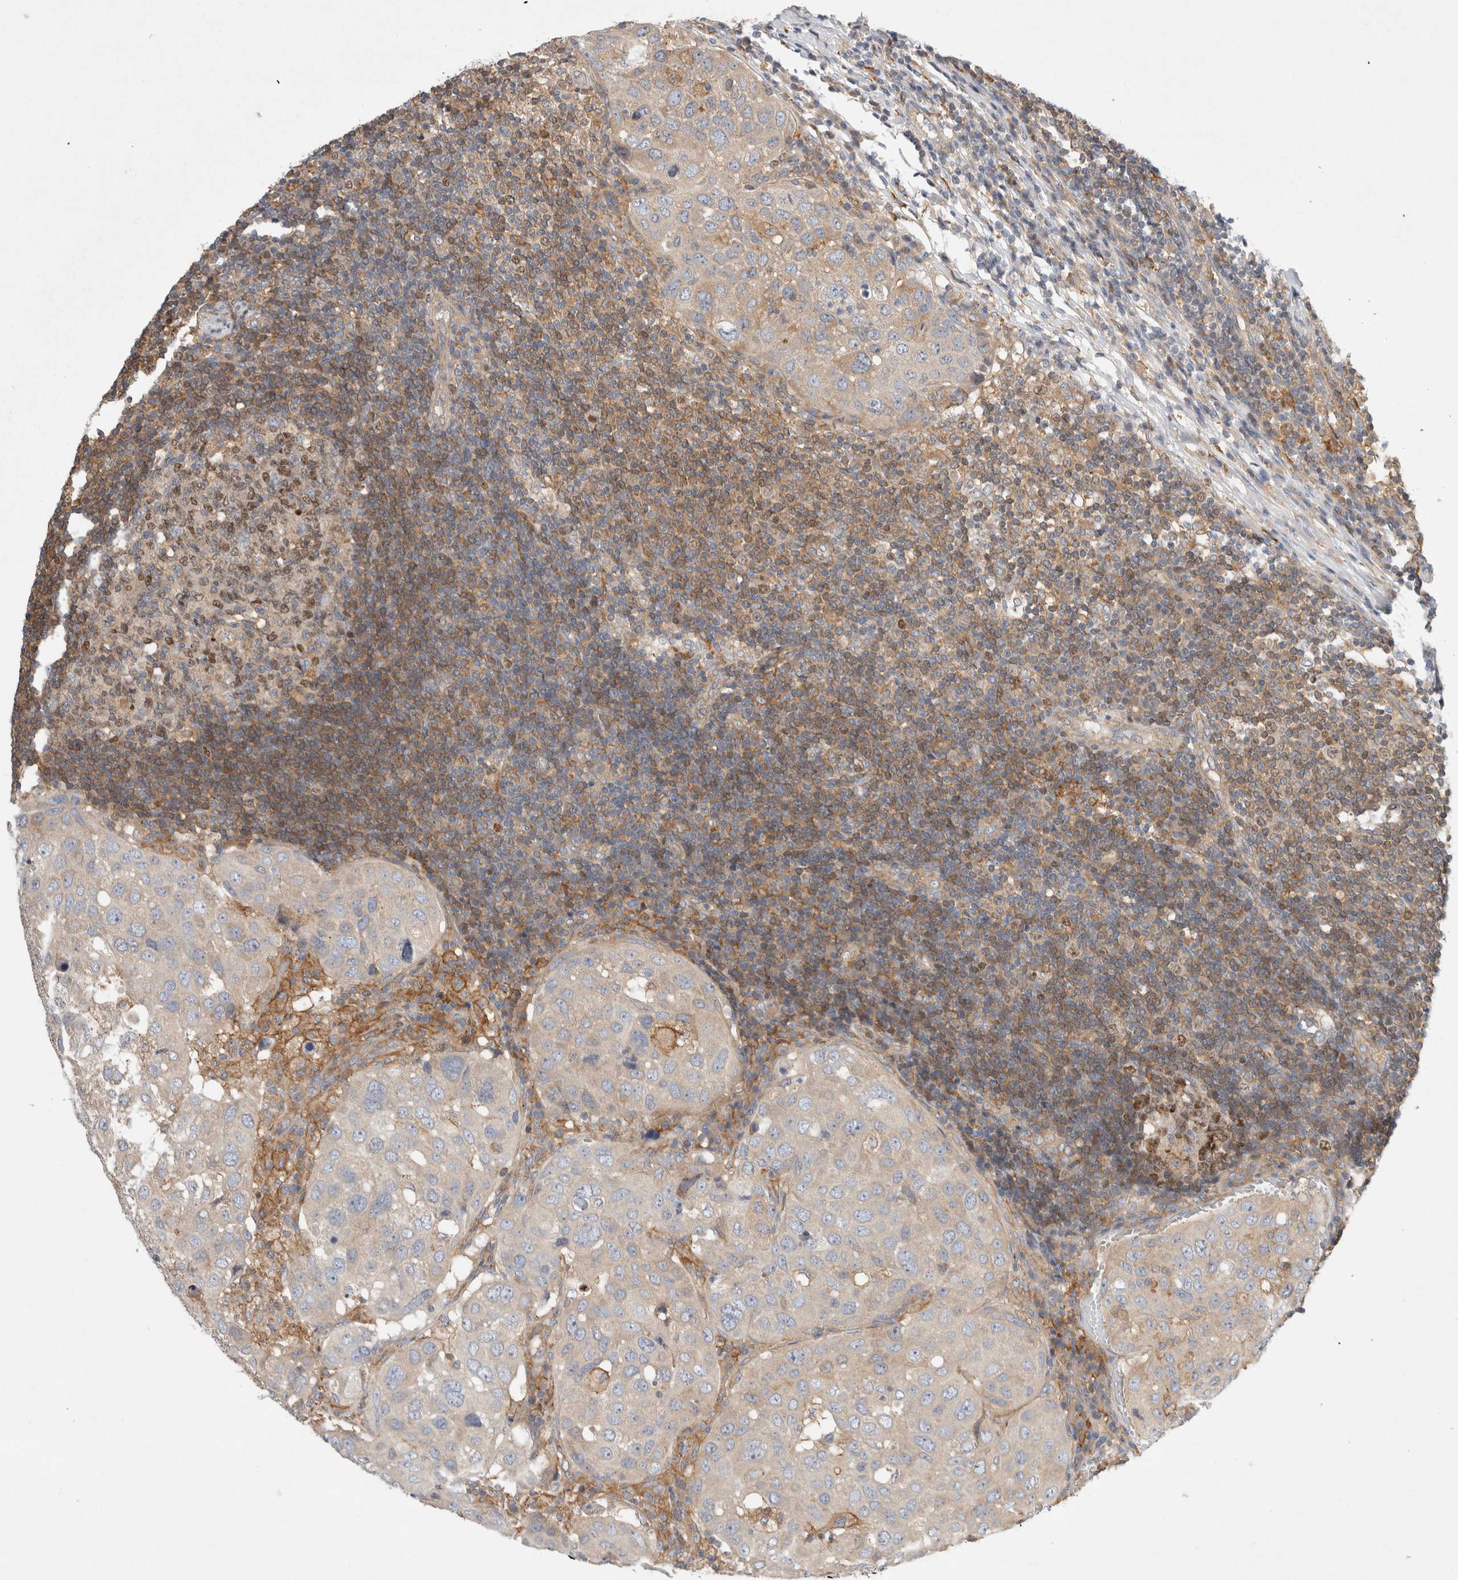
{"staining": {"intensity": "weak", "quantity": "<25%", "location": "cytoplasmic/membranous"}, "tissue": "urothelial cancer", "cell_type": "Tumor cells", "image_type": "cancer", "snomed": [{"axis": "morphology", "description": "Urothelial carcinoma, High grade"}, {"axis": "topography", "description": "Lymph node"}, {"axis": "topography", "description": "Urinary bladder"}], "caption": "Urothelial carcinoma (high-grade) was stained to show a protein in brown. There is no significant expression in tumor cells. The staining is performed using DAB (3,3'-diaminobenzidine) brown chromogen with nuclei counter-stained in using hematoxylin.", "gene": "CDCA7L", "patient": {"sex": "male", "age": 51}}